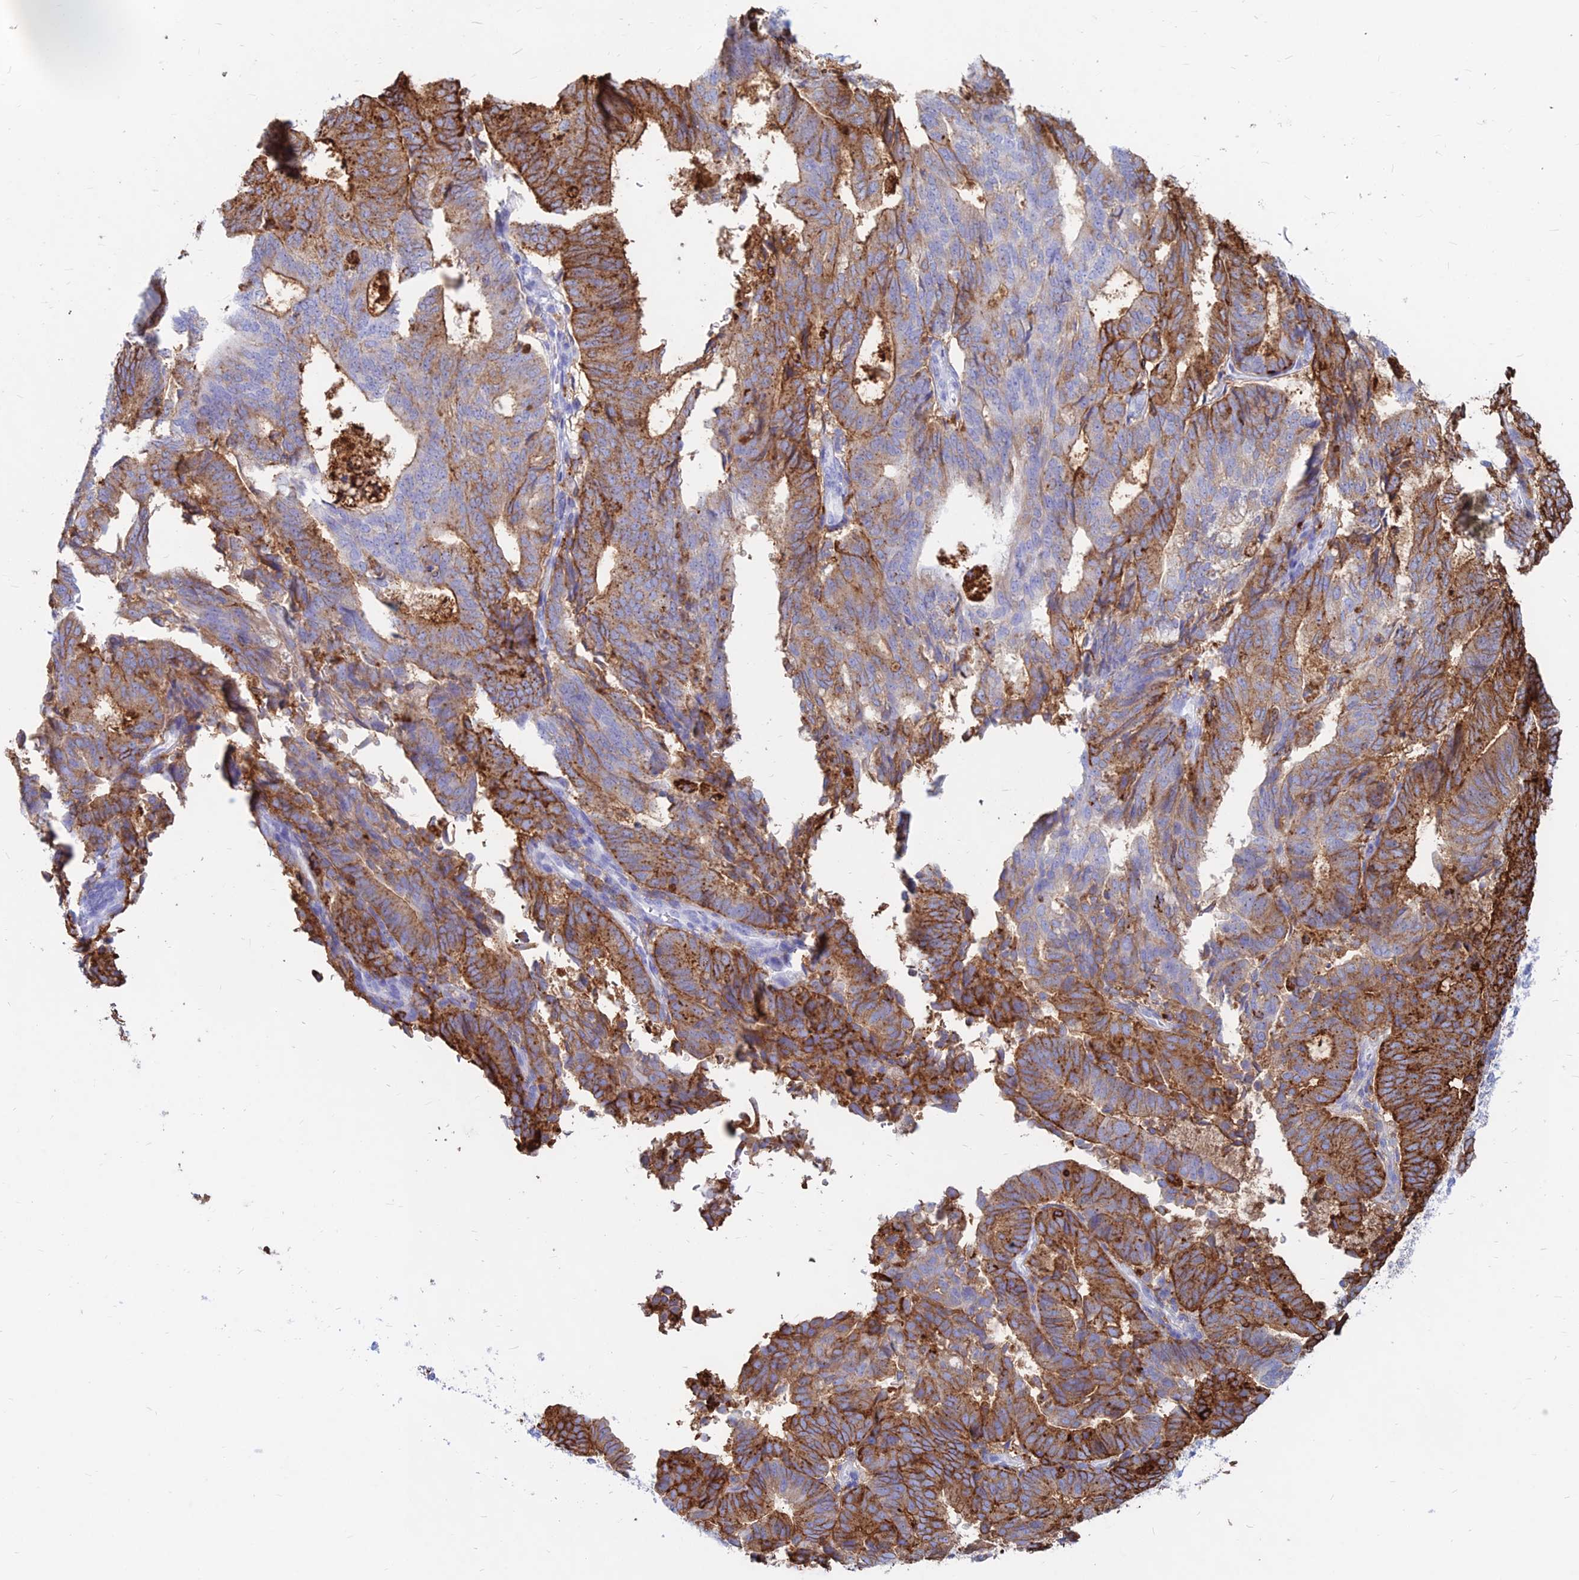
{"staining": {"intensity": "moderate", "quantity": ">75%", "location": "cytoplasmic/membranous"}, "tissue": "endometrial cancer", "cell_type": "Tumor cells", "image_type": "cancer", "snomed": [{"axis": "morphology", "description": "Adenocarcinoma, NOS"}, {"axis": "topography", "description": "Endometrium"}], "caption": "Tumor cells exhibit moderate cytoplasmic/membranous positivity in about >75% of cells in adenocarcinoma (endometrial). (brown staining indicates protein expression, while blue staining denotes nuclei).", "gene": "HLA-DRB1", "patient": {"sex": "female", "age": 70}}